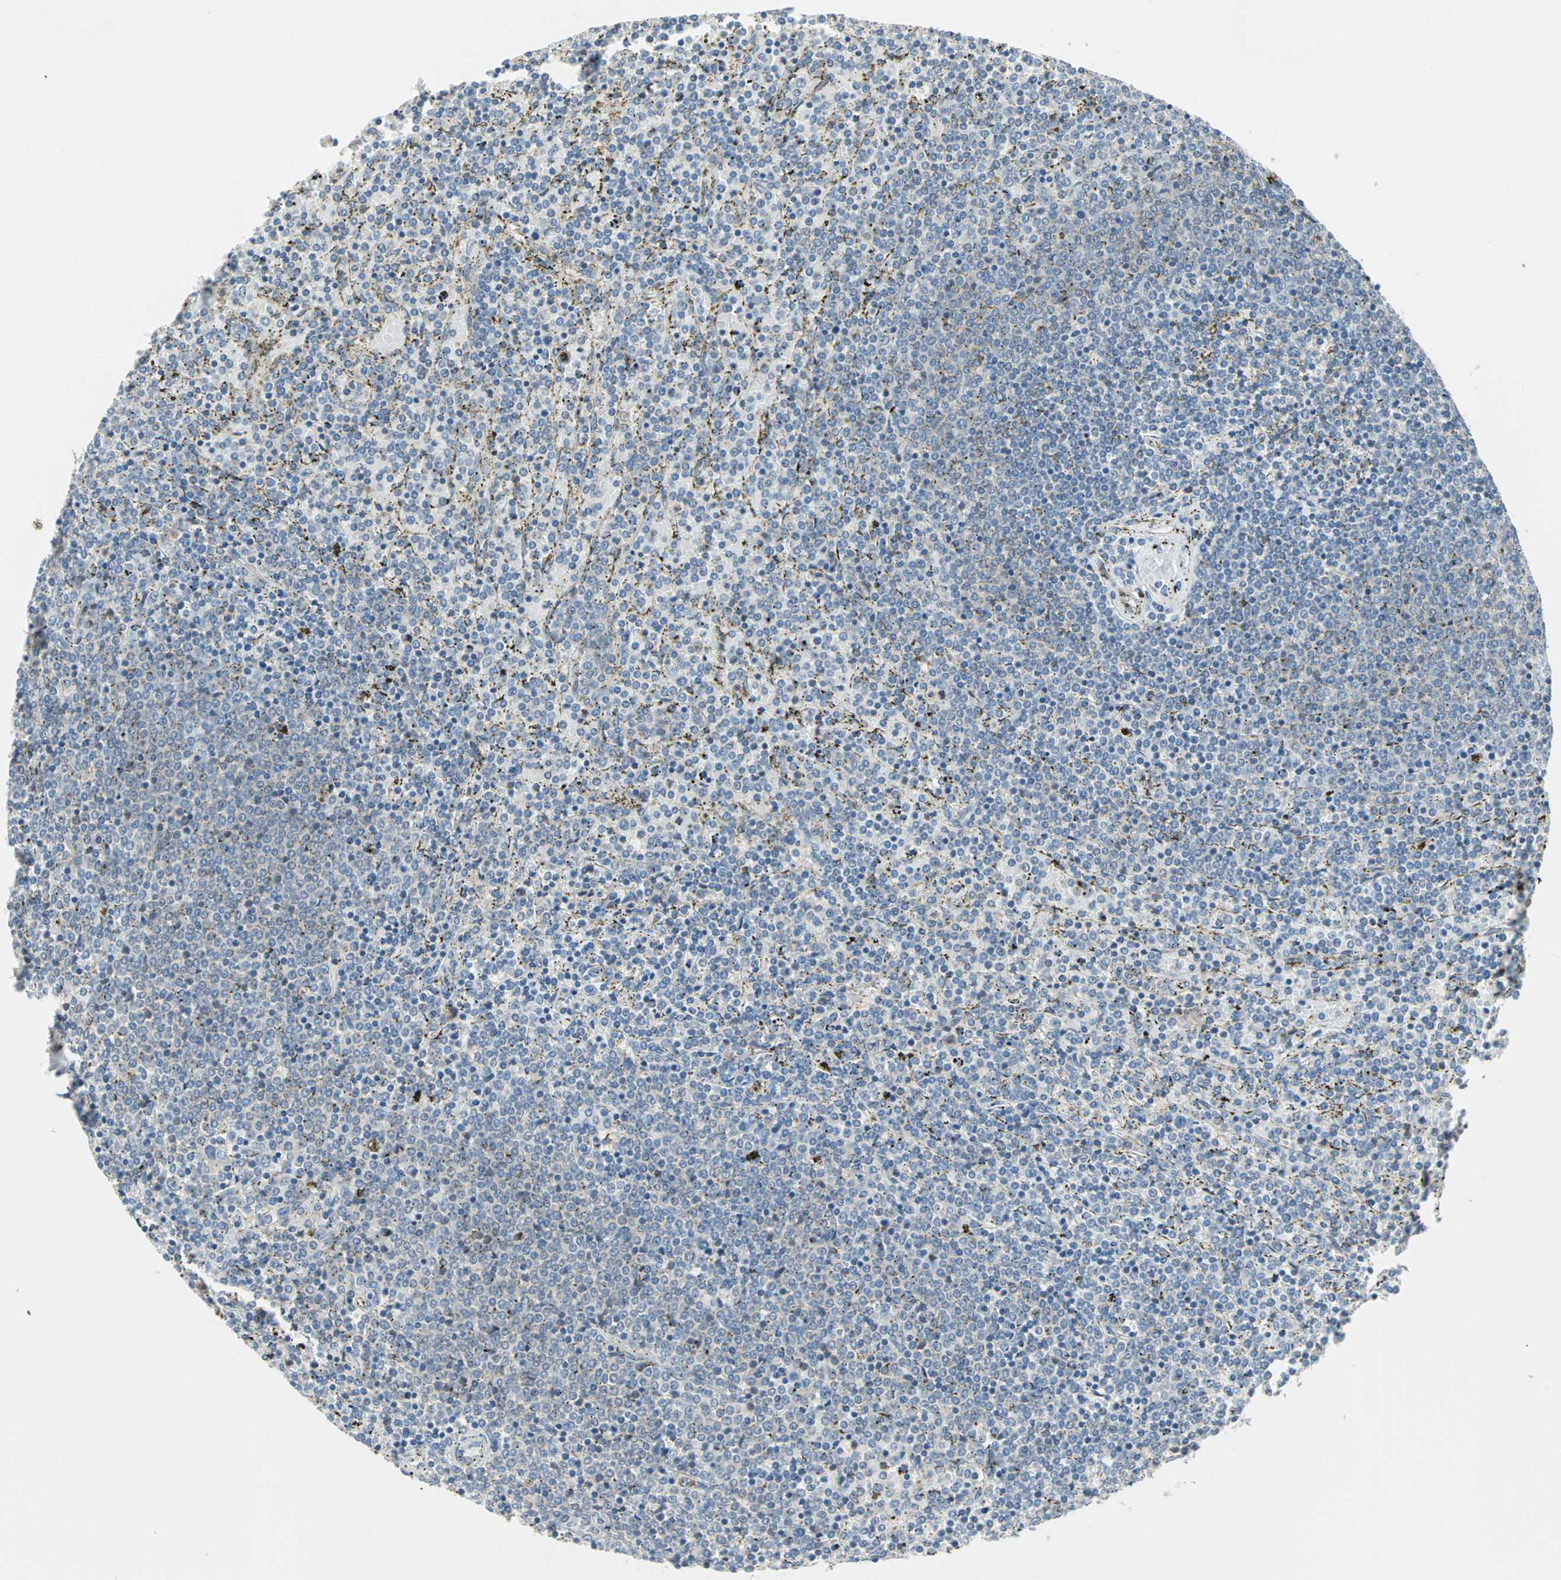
{"staining": {"intensity": "negative", "quantity": "none", "location": "none"}, "tissue": "lymphoma", "cell_type": "Tumor cells", "image_type": "cancer", "snomed": [{"axis": "morphology", "description": "Malignant lymphoma, non-Hodgkin's type, Low grade"}, {"axis": "topography", "description": "Spleen"}], "caption": "This is an immunohistochemistry photomicrograph of low-grade malignant lymphoma, non-Hodgkin's type. There is no positivity in tumor cells.", "gene": "SAR1A", "patient": {"sex": "female", "age": 77}}